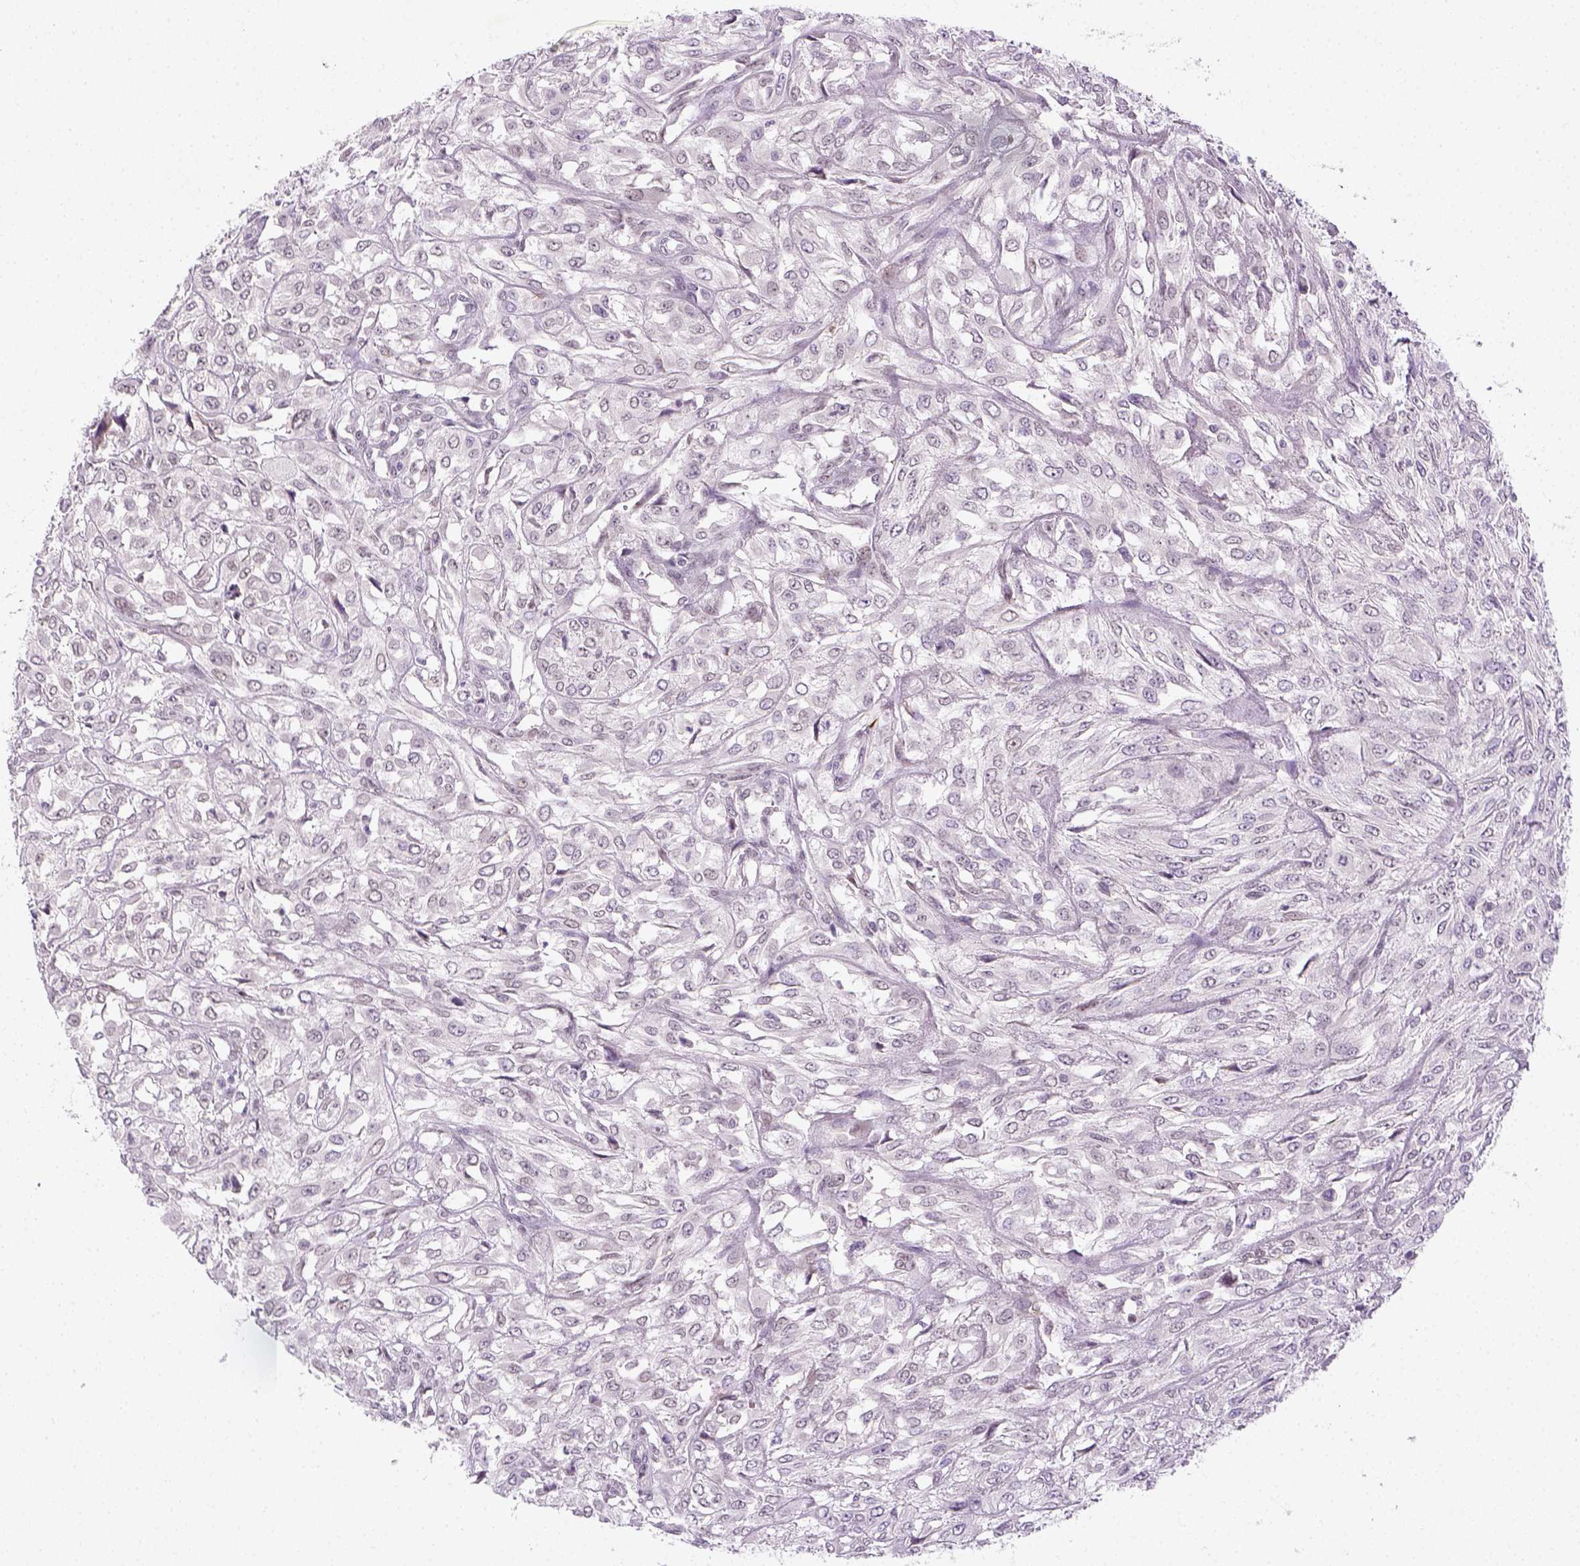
{"staining": {"intensity": "negative", "quantity": "none", "location": "none"}, "tissue": "urothelial cancer", "cell_type": "Tumor cells", "image_type": "cancer", "snomed": [{"axis": "morphology", "description": "Urothelial carcinoma, High grade"}, {"axis": "topography", "description": "Urinary bladder"}], "caption": "Protein analysis of urothelial carcinoma (high-grade) shows no significant staining in tumor cells. (Brightfield microscopy of DAB IHC at high magnification).", "gene": "MAGEB3", "patient": {"sex": "male", "age": 67}}